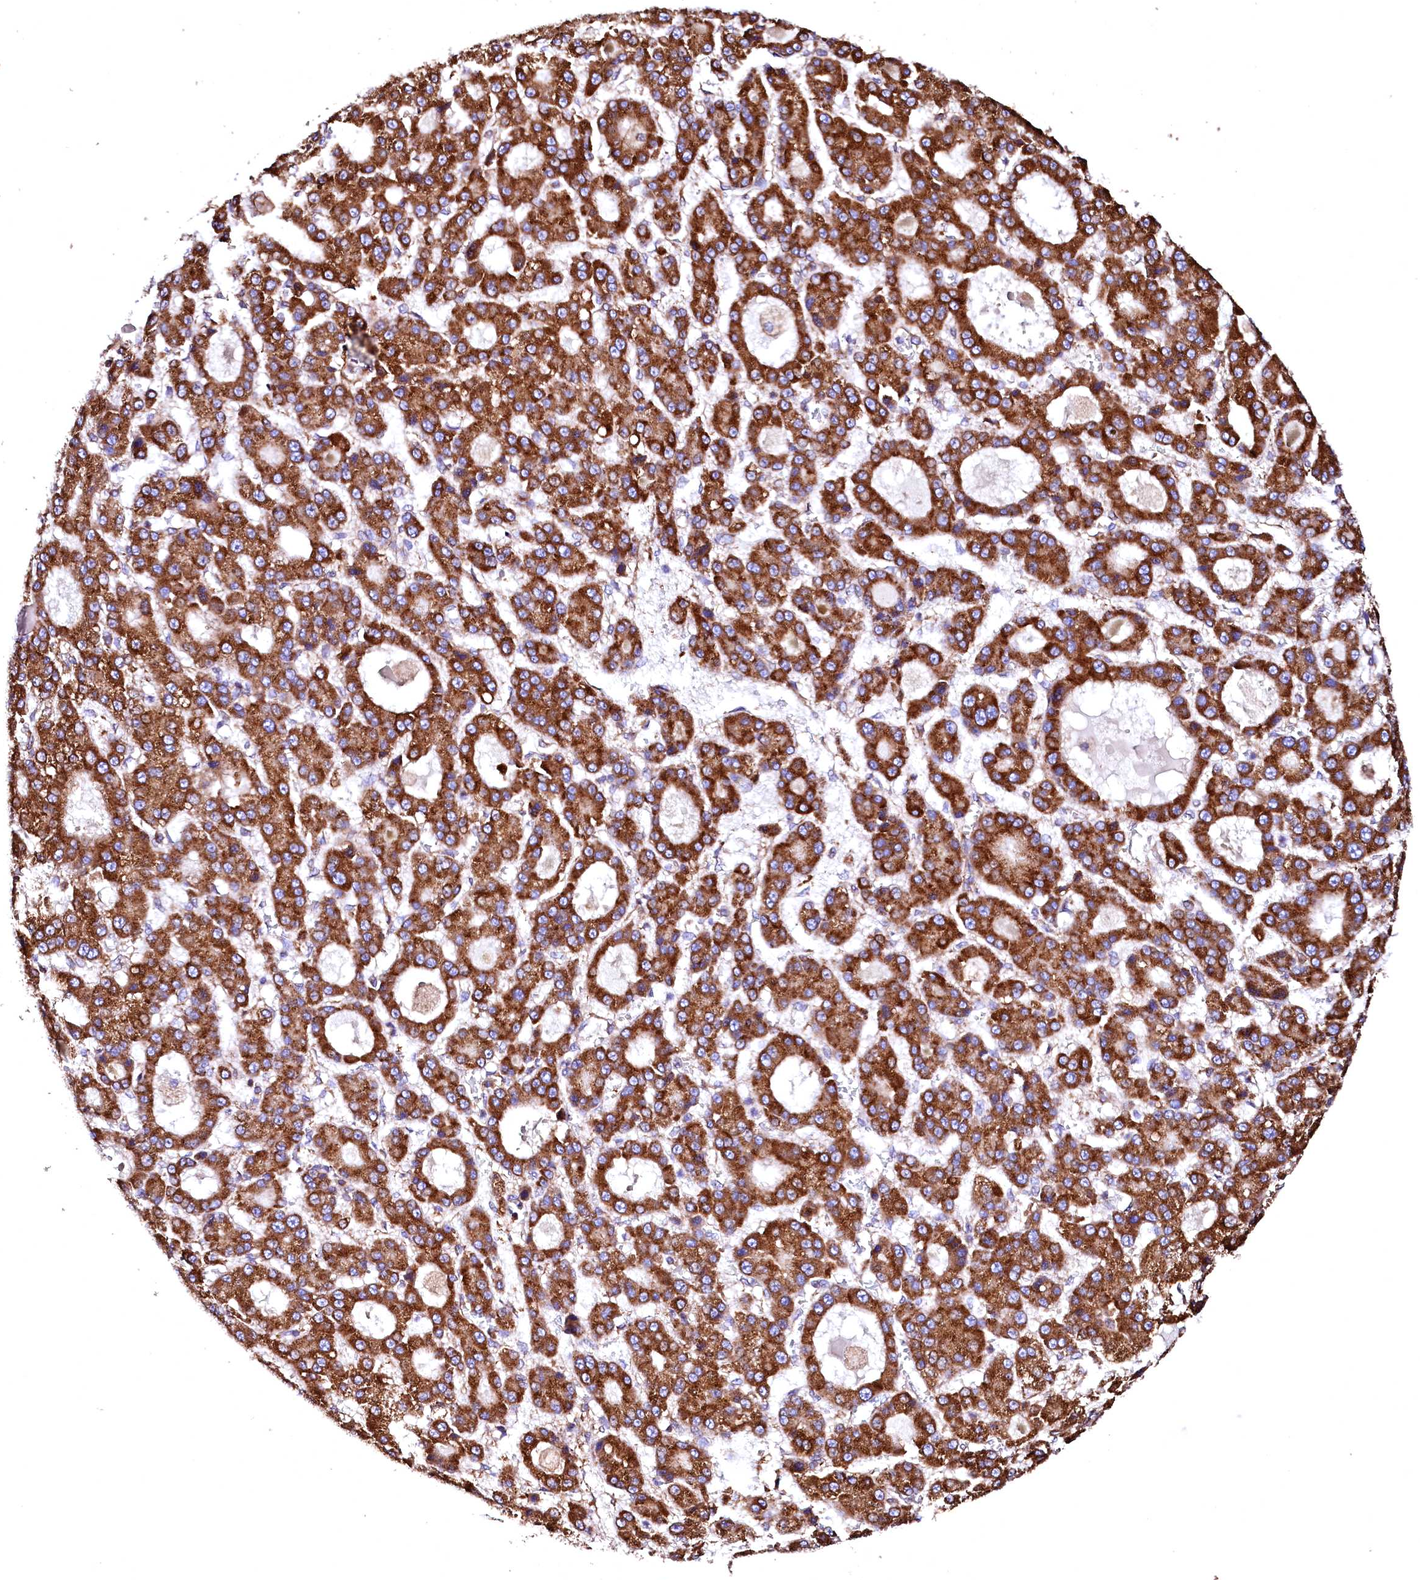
{"staining": {"intensity": "strong", "quantity": ">75%", "location": "cytoplasmic/membranous"}, "tissue": "liver cancer", "cell_type": "Tumor cells", "image_type": "cancer", "snomed": [{"axis": "morphology", "description": "Carcinoma, Hepatocellular, NOS"}, {"axis": "topography", "description": "Liver"}], "caption": "Human liver cancer (hepatocellular carcinoma) stained for a protein (brown) reveals strong cytoplasmic/membranous positive staining in about >75% of tumor cells.", "gene": "GPR176", "patient": {"sex": "male", "age": 70}}